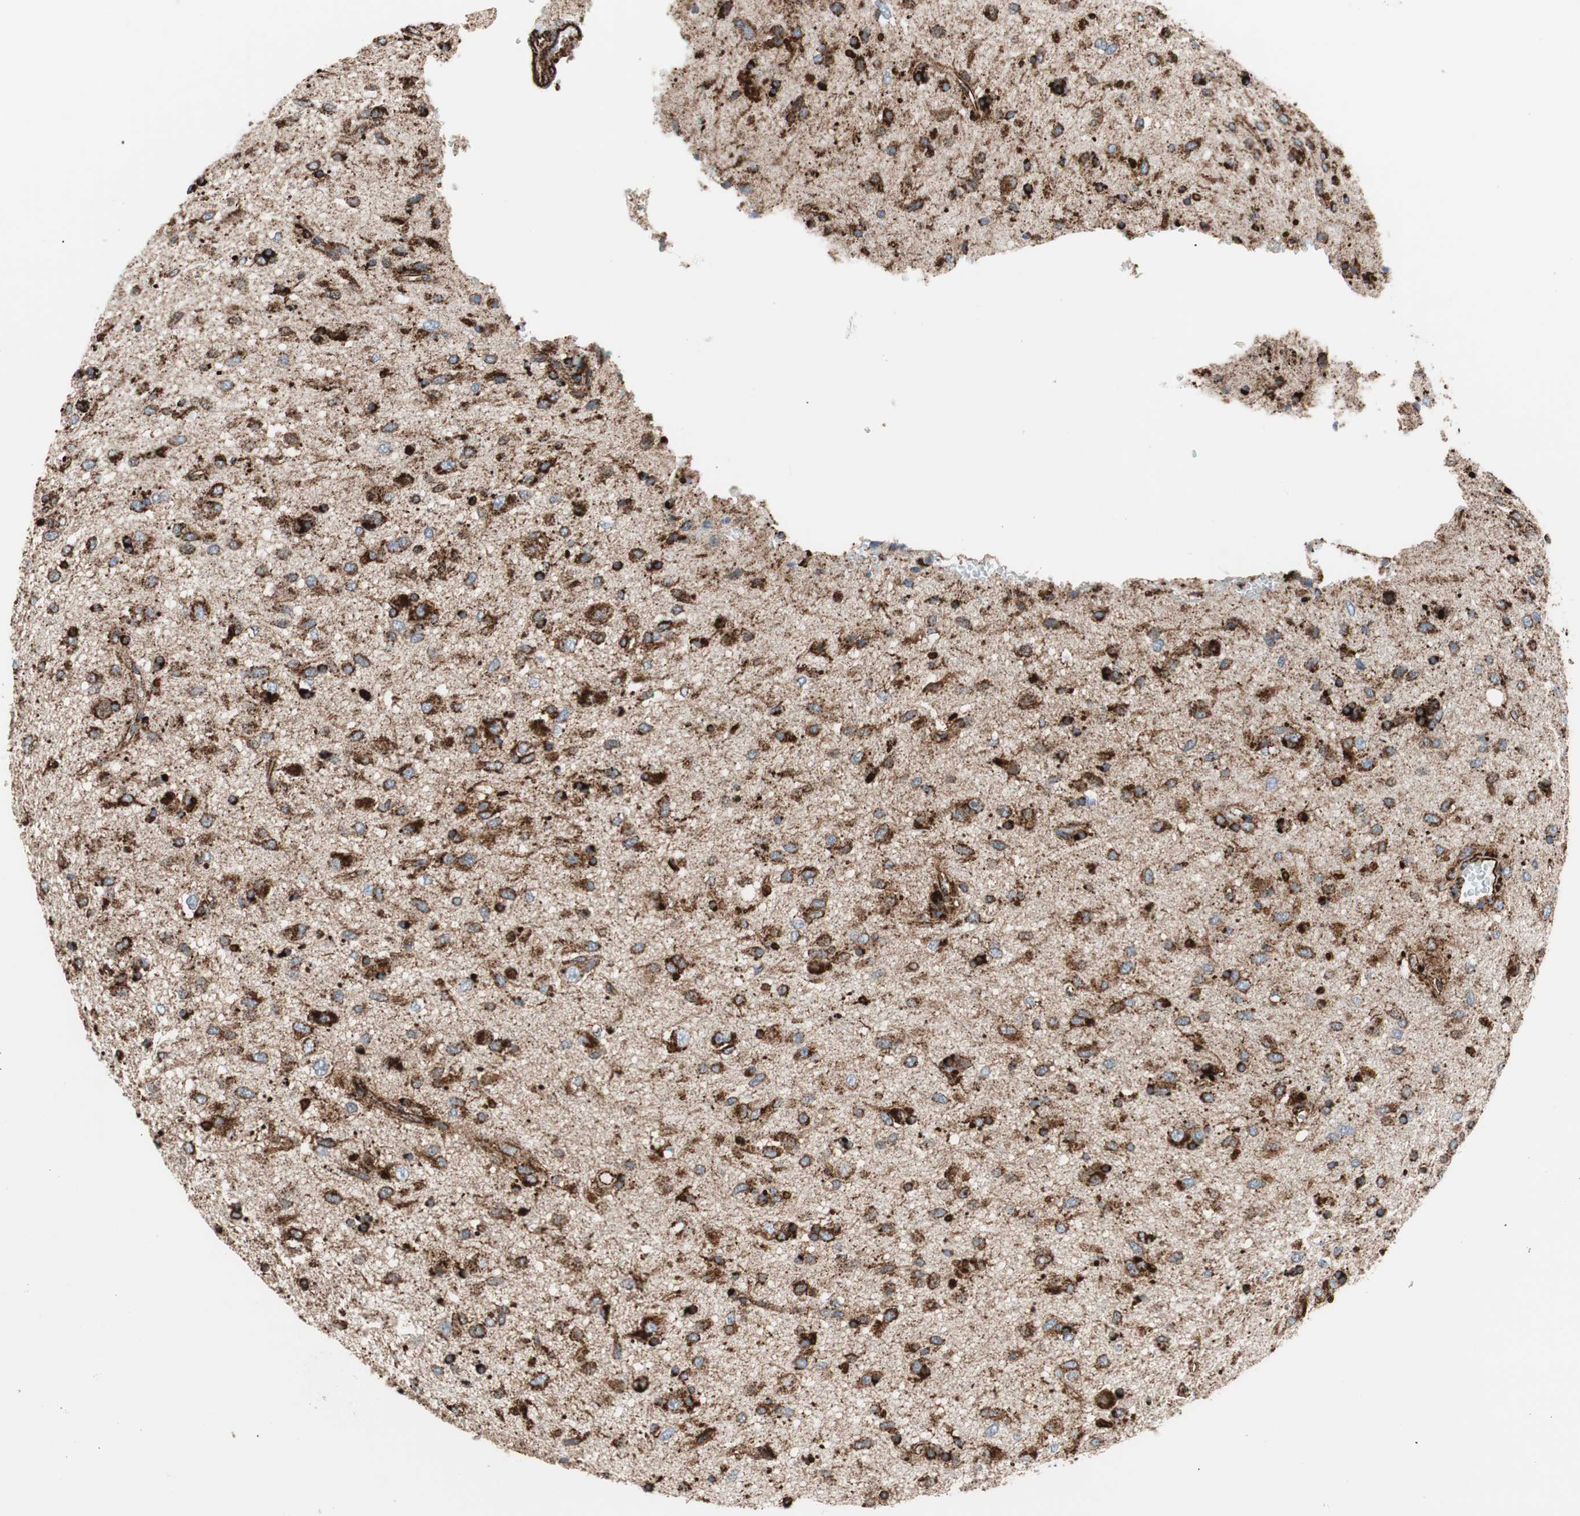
{"staining": {"intensity": "strong", "quantity": ">75%", "location": "cytoplasmic/membranous"}, "tissue": "glioma", "cell_type": "Tumor cells", "image_type": "cancer", "snomed": [{"axis": "morphology", "description": "Glioma, malignant, Low grade"}, {"axis": "topography", "description": "Brain"}], "caption": "Approximately >75% of tumor cells in malignant glioma (low-grade) reveal strong cytoplasmic/membranous protein staining as visualized by brown immunohistochemical staining.", "gene": "LAMP1", "patient": {"sex": "male", "age": 77}}